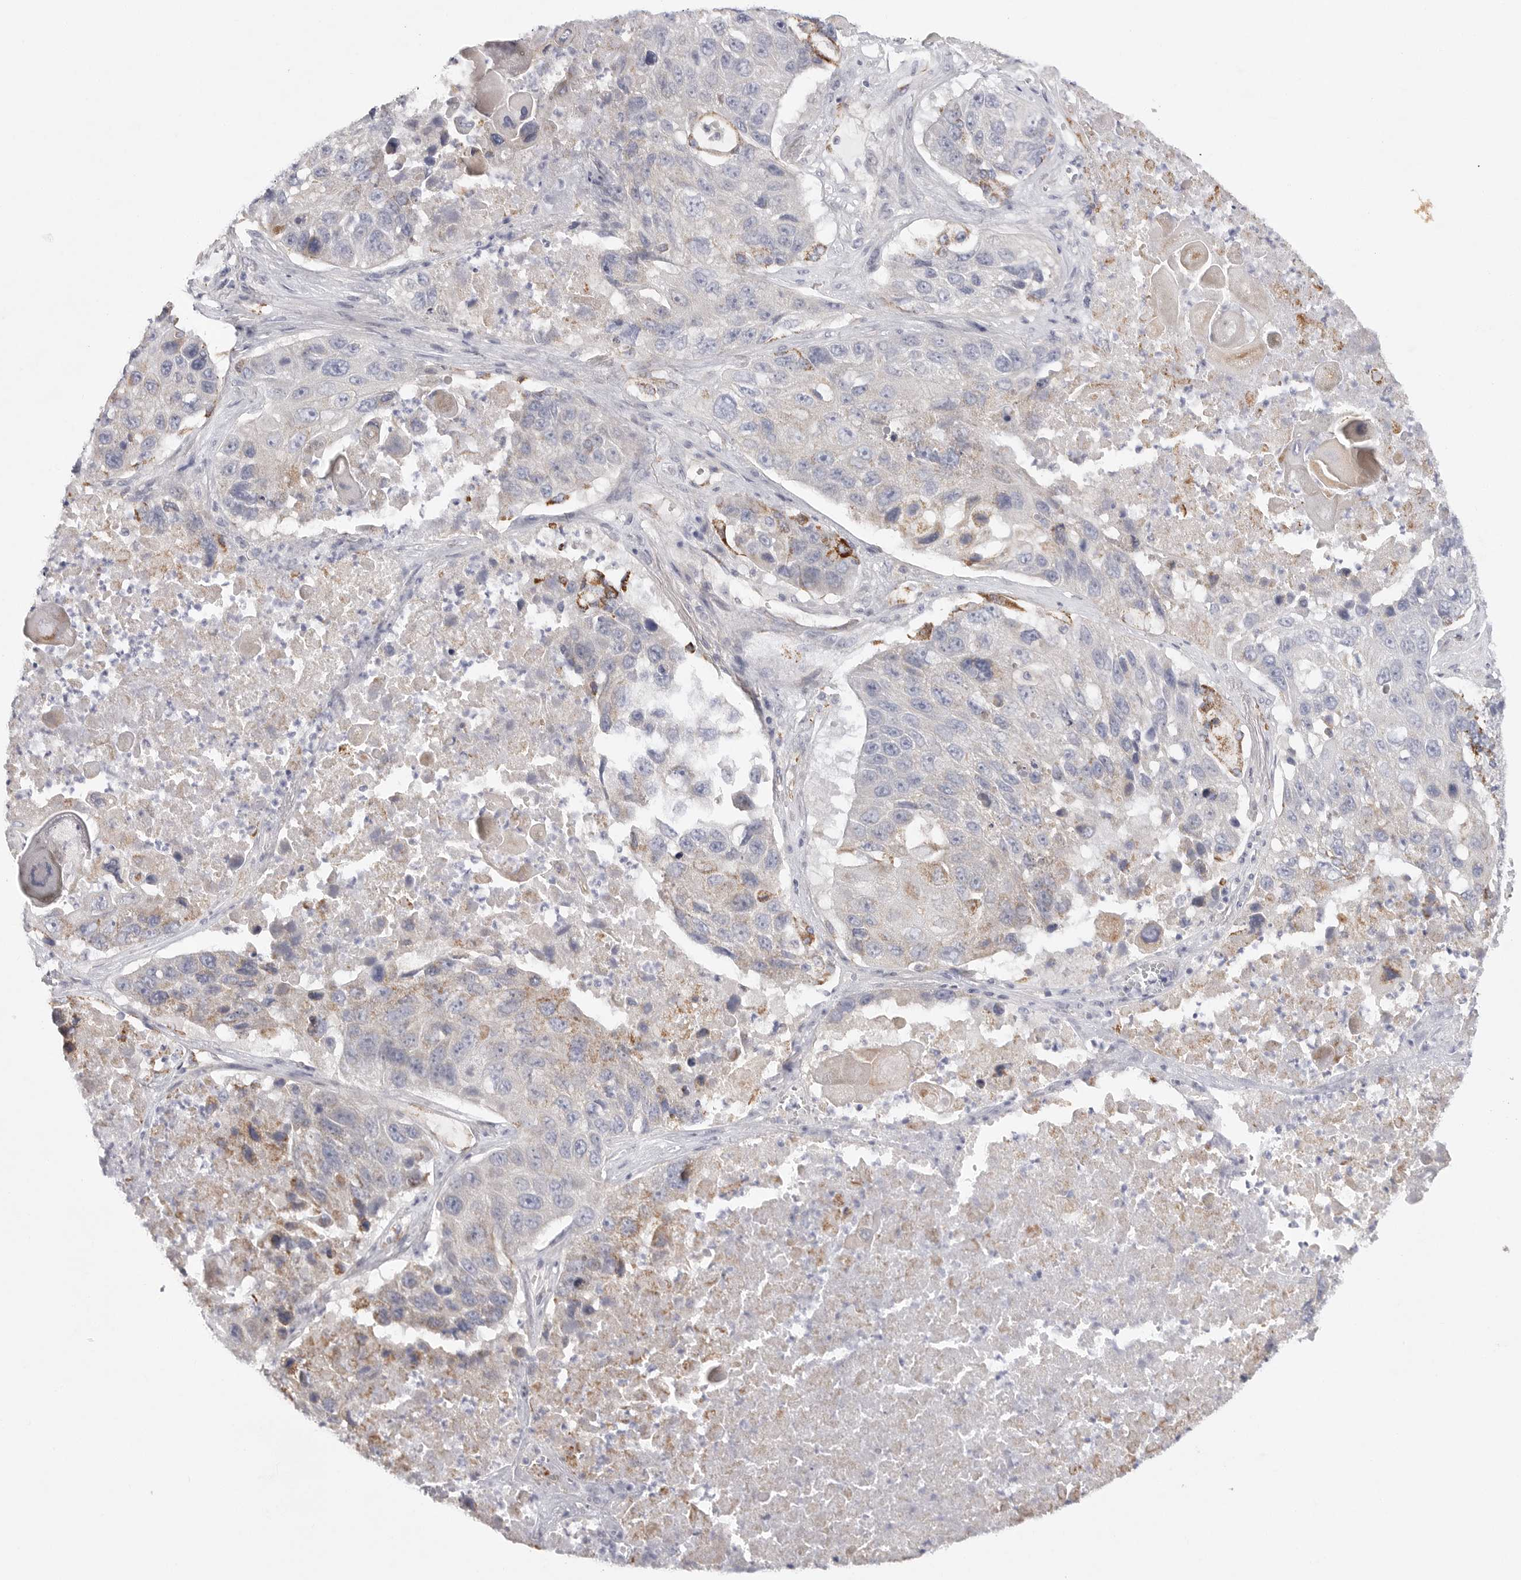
{"staining": {"intensity": "negative", "quantity": "none", "location": "none"}, "tissue": "lung cancer", "cell_type": "Tumor cells", "image_type": "cancer", "snomed": [{"axis": "morphology", "description": "Squamous cell carcinoma, NOS"}, {"axis": "topography", "description": "Lung"}], "caption": "There is no significant expression in tumor cells of lung cancer (squamous cell carcinoma).", "gene": "ELP3", "patient": {"sex": "male", "age": 61}}